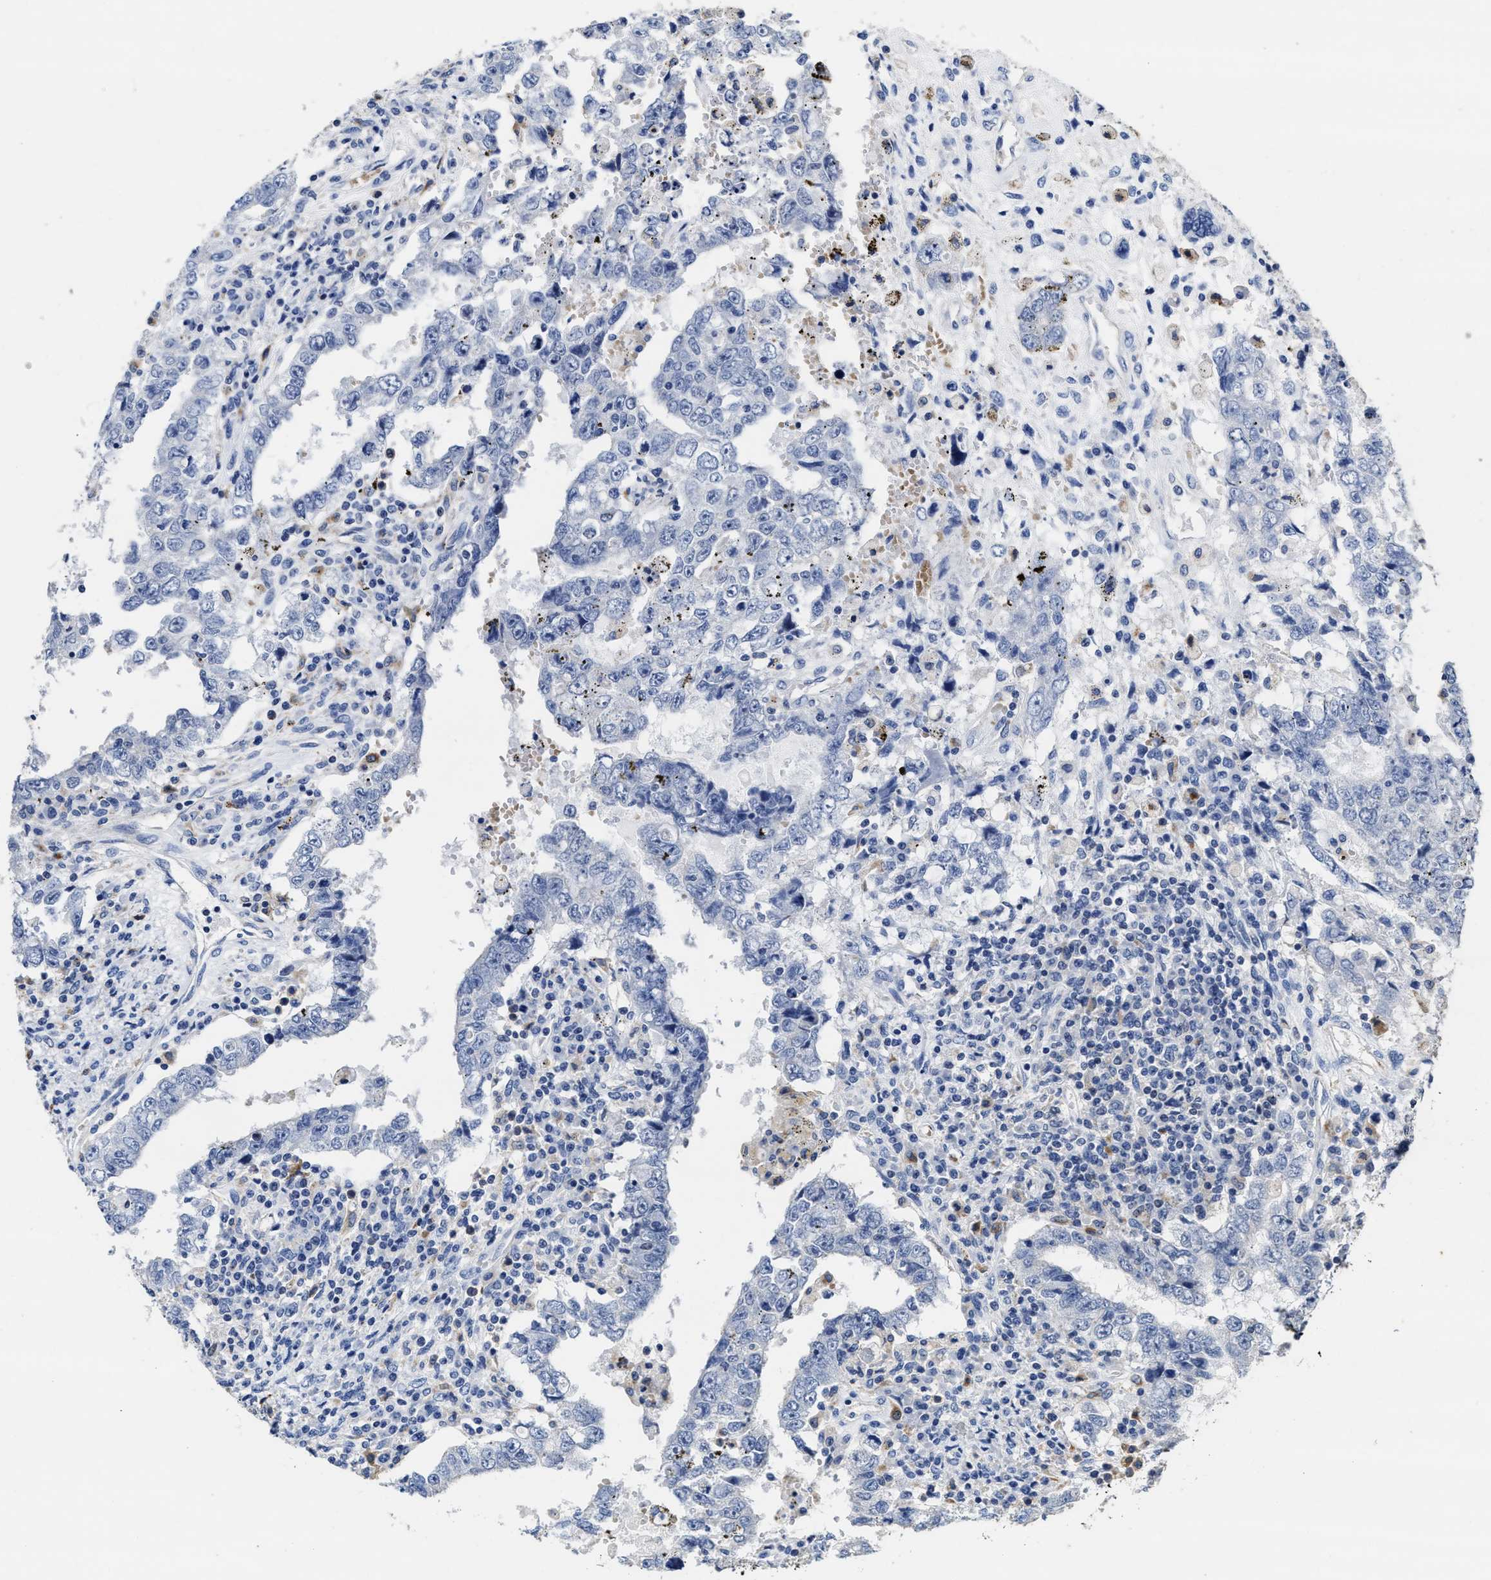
{"staining": {"intensity": "negative", "quantity": "none", "location": "none"}, "tissue": "testis cancer", "cell_type": "Tumor cells", "image_type": "cancer", "snomed": [{"axis": "morphology", "description": "Carcinoma, Embryonal, NOS"}, {"axis": "topography", "description": "Testis"}], "caption": "Tumor cells show no significant protein staining in embryonal carcinoma (testis).", "gene": "ZFAT", "patient": {"sex": "male", "age": 26}}